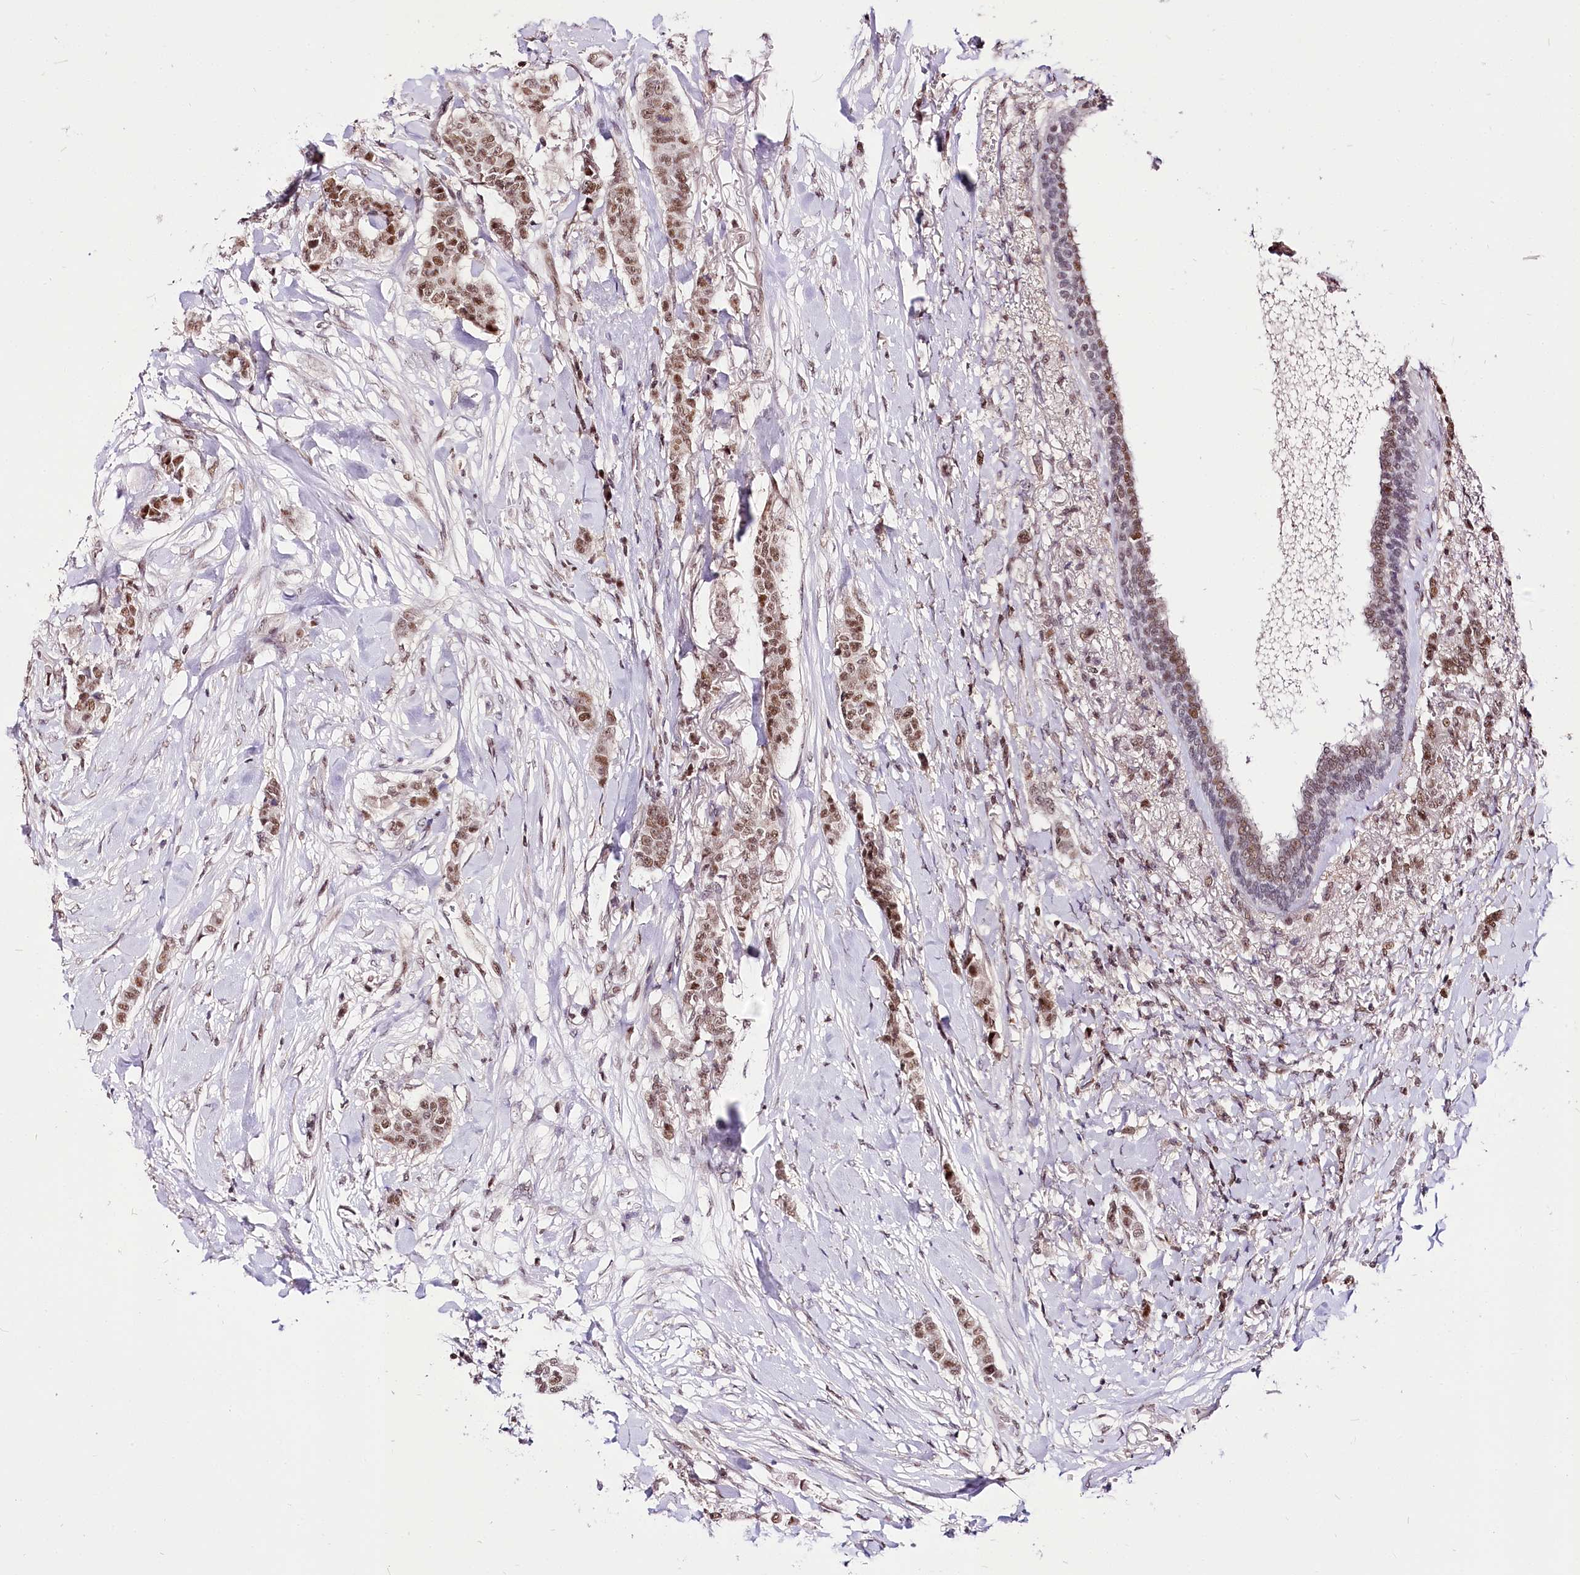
{"staining": {"intensity": "moderate", "quantity": ">75%", "location": "nuclear"}, "tissue": "breast cancer", "cell_type": "Tumor cells", "image_type": "cancer", "snomed": [{"axis": "morphology", "description": "Duct carcinoma"}, {"axis": "topography", "description": "Breast"}], "caption": "Immunohistochemical staining of human breast cancer exhibits moderate nuclear protein staining in approximately >75% of tumor cells.", "gene": "POLA2", "patient": {"sex": "female", "age": 40}}